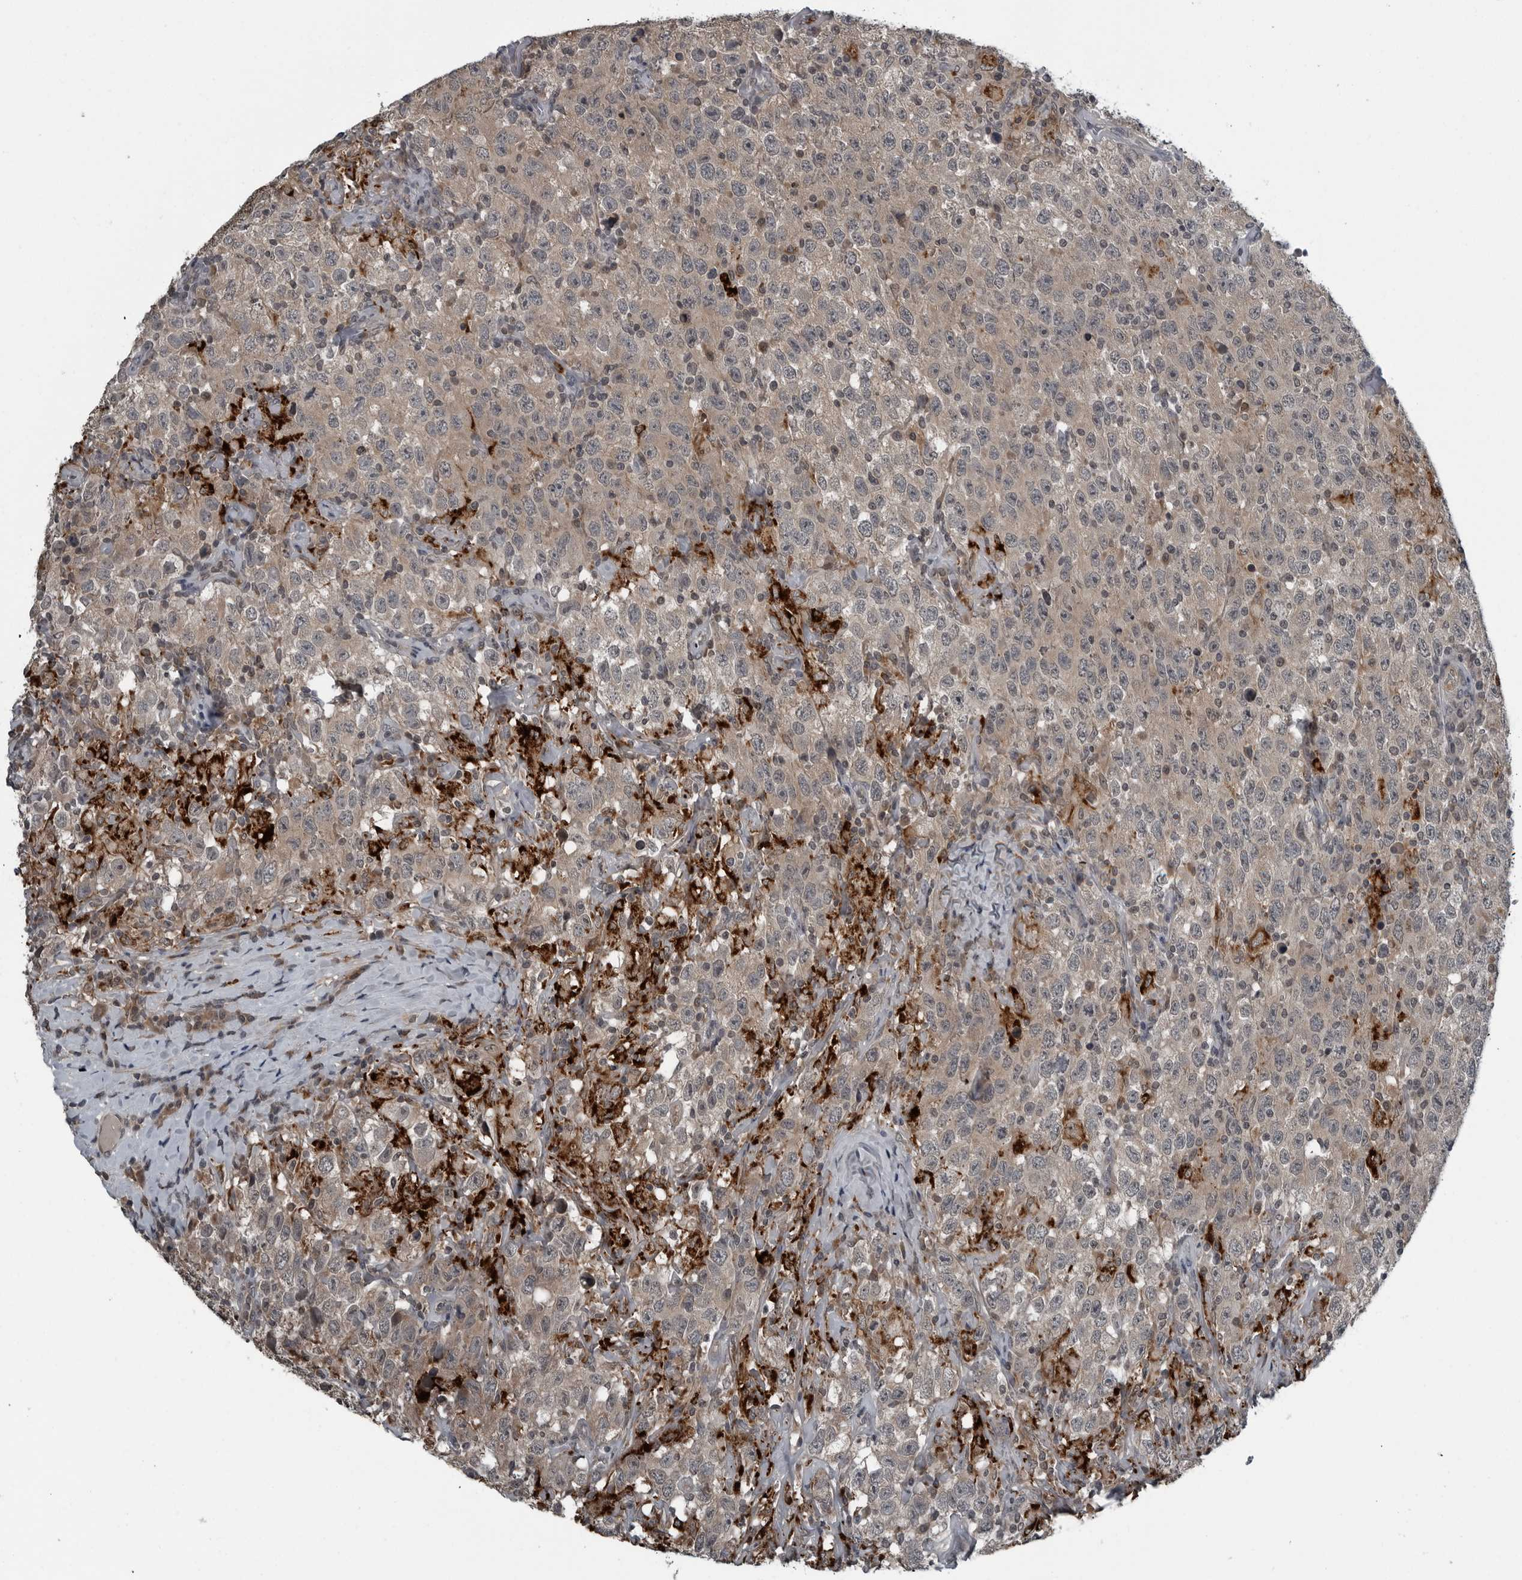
{"staining": {"intensity": "weak", "quantity": ">75%", "location": "cytoplasmic/membranous"}, "tissue": "testis cancer", "cell_type": "Tumor cells", "image_type": "cancer", "snomed": [{"axis": "morphology", "description": "Seminoma, NOS"}, {"axis": "topography", "description": "Testis"}], "caption": "Tumor cells show low levels of weak cytoplasmic/membranous expression in approximately >75% of cells in human seminoma (testis). The staining was performed using DAB to visualize the protein expression in brown, while the nuclei were stained in blue with hematoxylin (Magnification: 20x).", "gene": "GAK", "patient": {"sex": "male", "age": 41}}